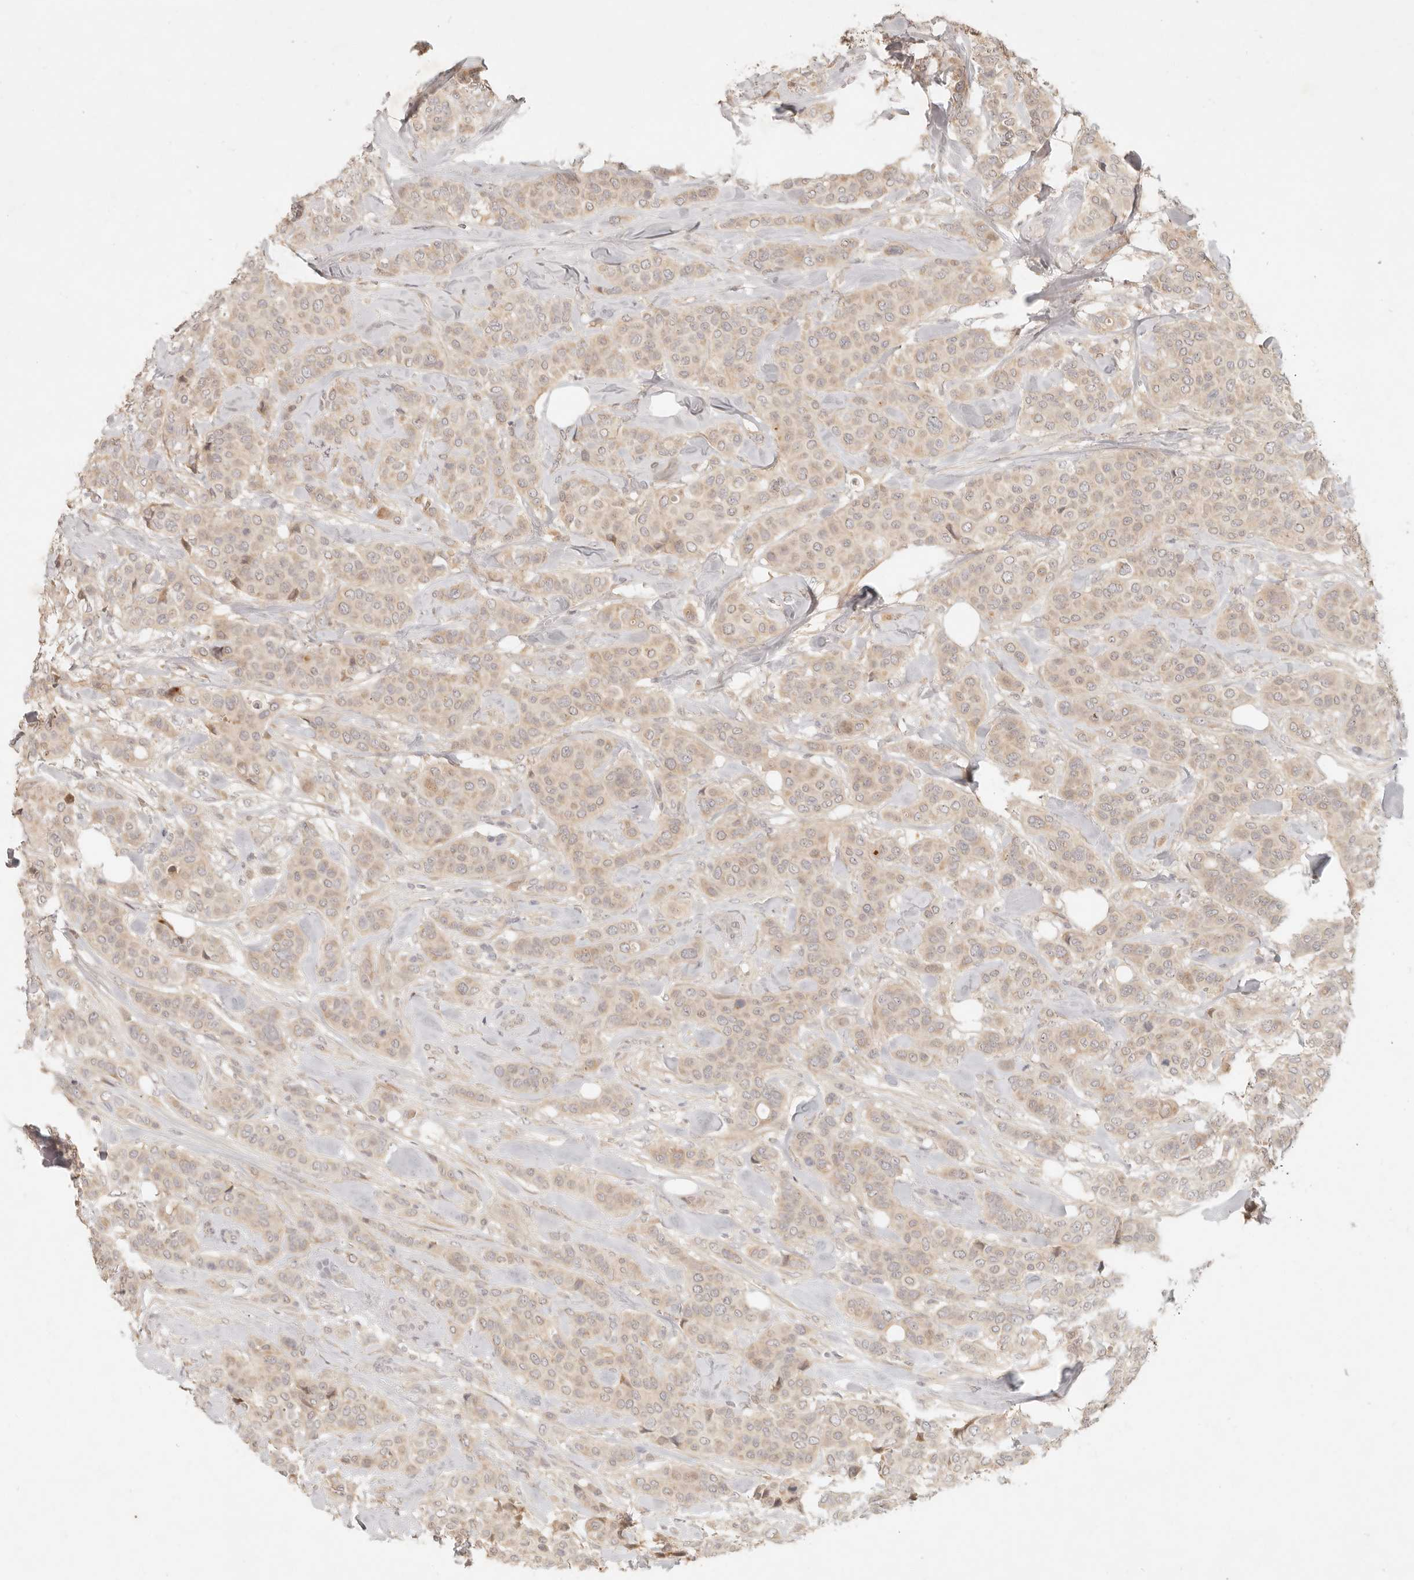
{"staining": {"intensity": "weak", "quantity": ">75%", "location": "cytoplasmic/membranous"}, "tissue": "breast cancer", "cell_type": "Tumor cells", "image_type": "cancer", "snomed": [{"axis": "morphology", "description": "Lobular carcinoma"}, {"axis": "topography", "description": "Breast"}], "caption": "An image of human lobular carcinoma (breast) stained for a protein reveals weak cytoplasmic/membranous brown staining in tumor cells.", "gene": "UBXN11", "patient": {"sex": "female", "age": 51}}